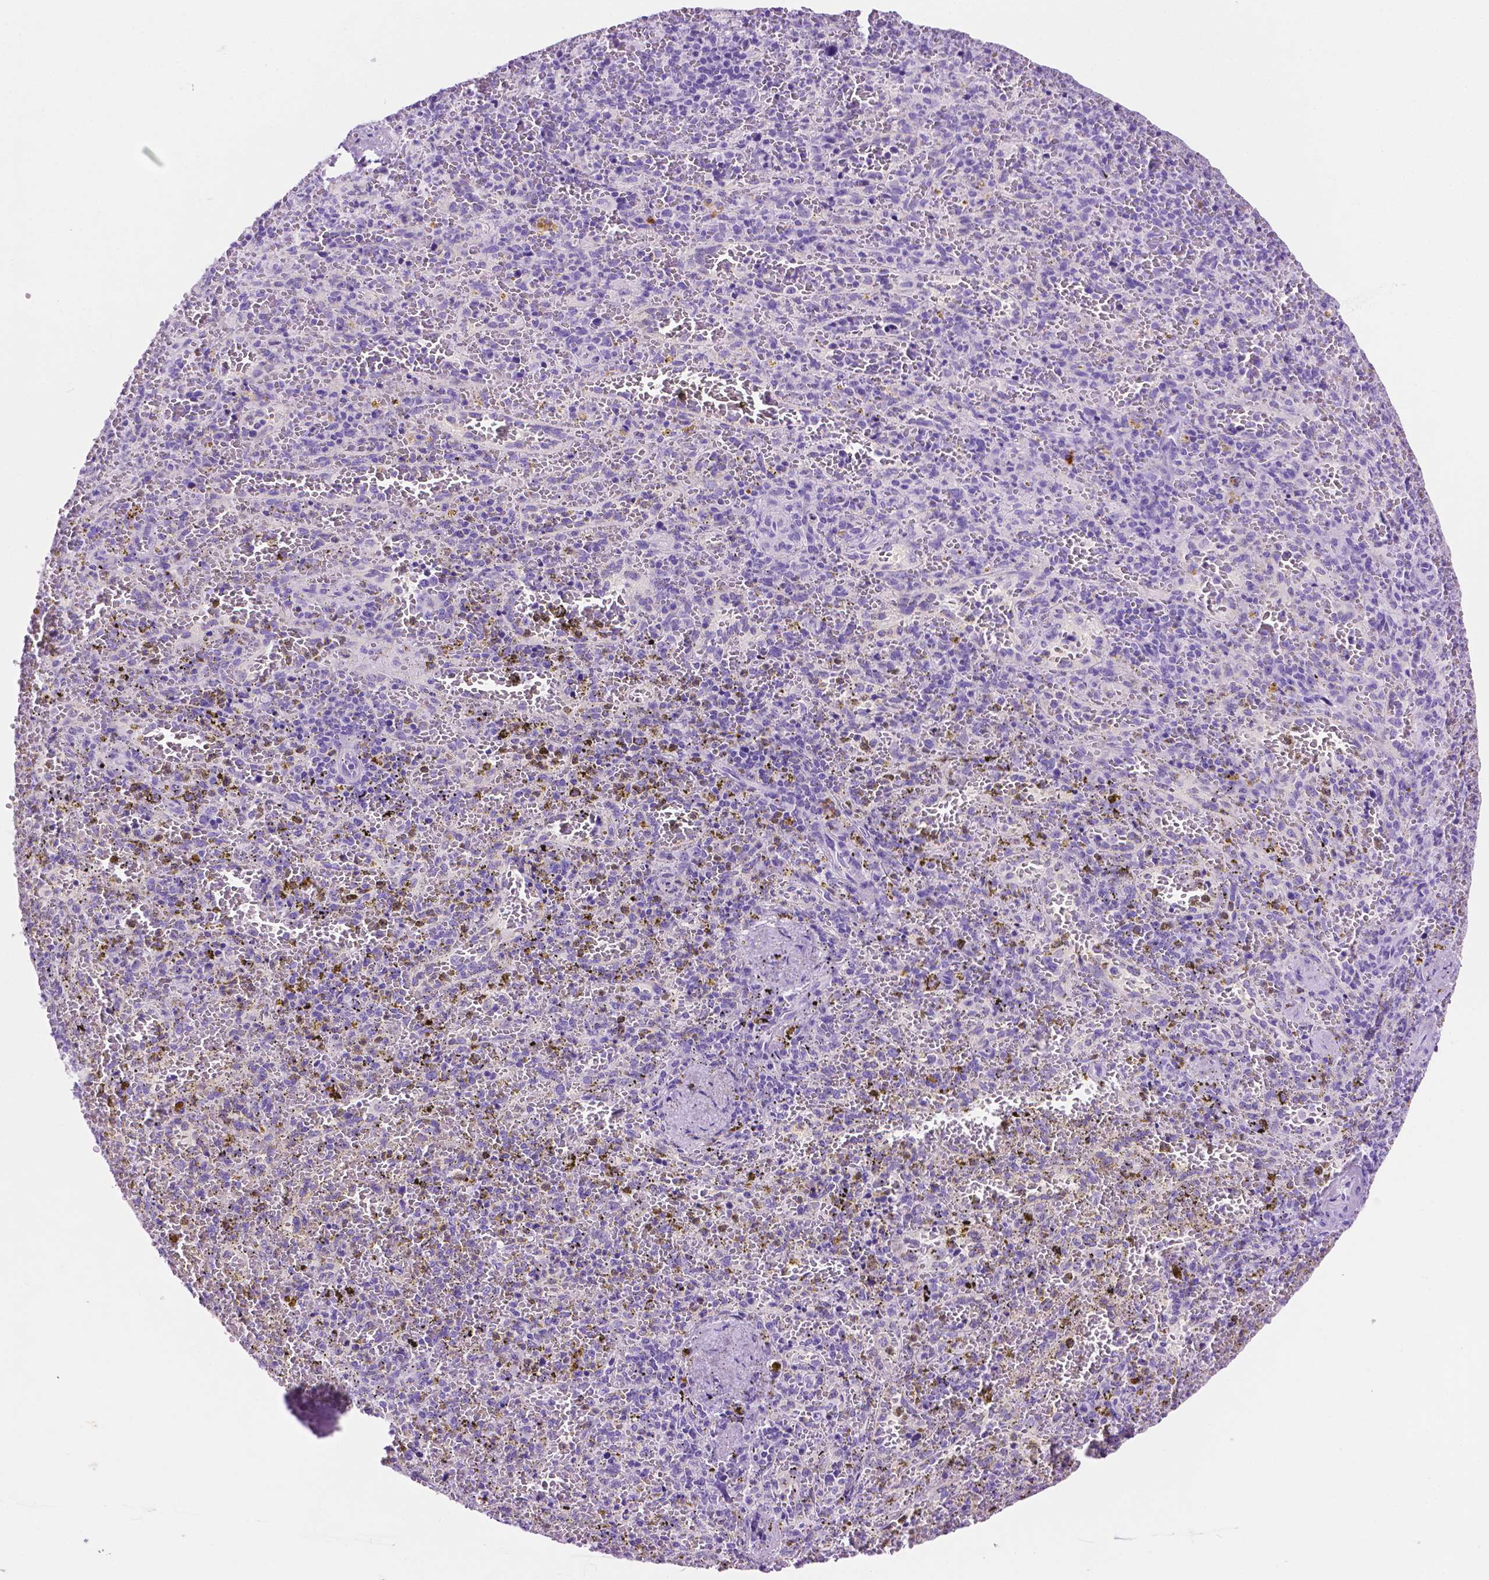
{"staining": {"intensity": "negative", "quantity": "none", "location": "none"}, "tissue": "spleen", "cell_type": "Cells in red pulp", "image_type": "normal", "snomed": [{"axis": "morphology", "description": "Normal tissue, NOS"}, {"axis": "topography", "description": "Spleen"}], "caption": "Protein analysis of unremarkable spleen exhibits no significant positivity in cells in red pulp.", "gene": "FOXB2", "patient": {"sex": "female", "age": 50}}